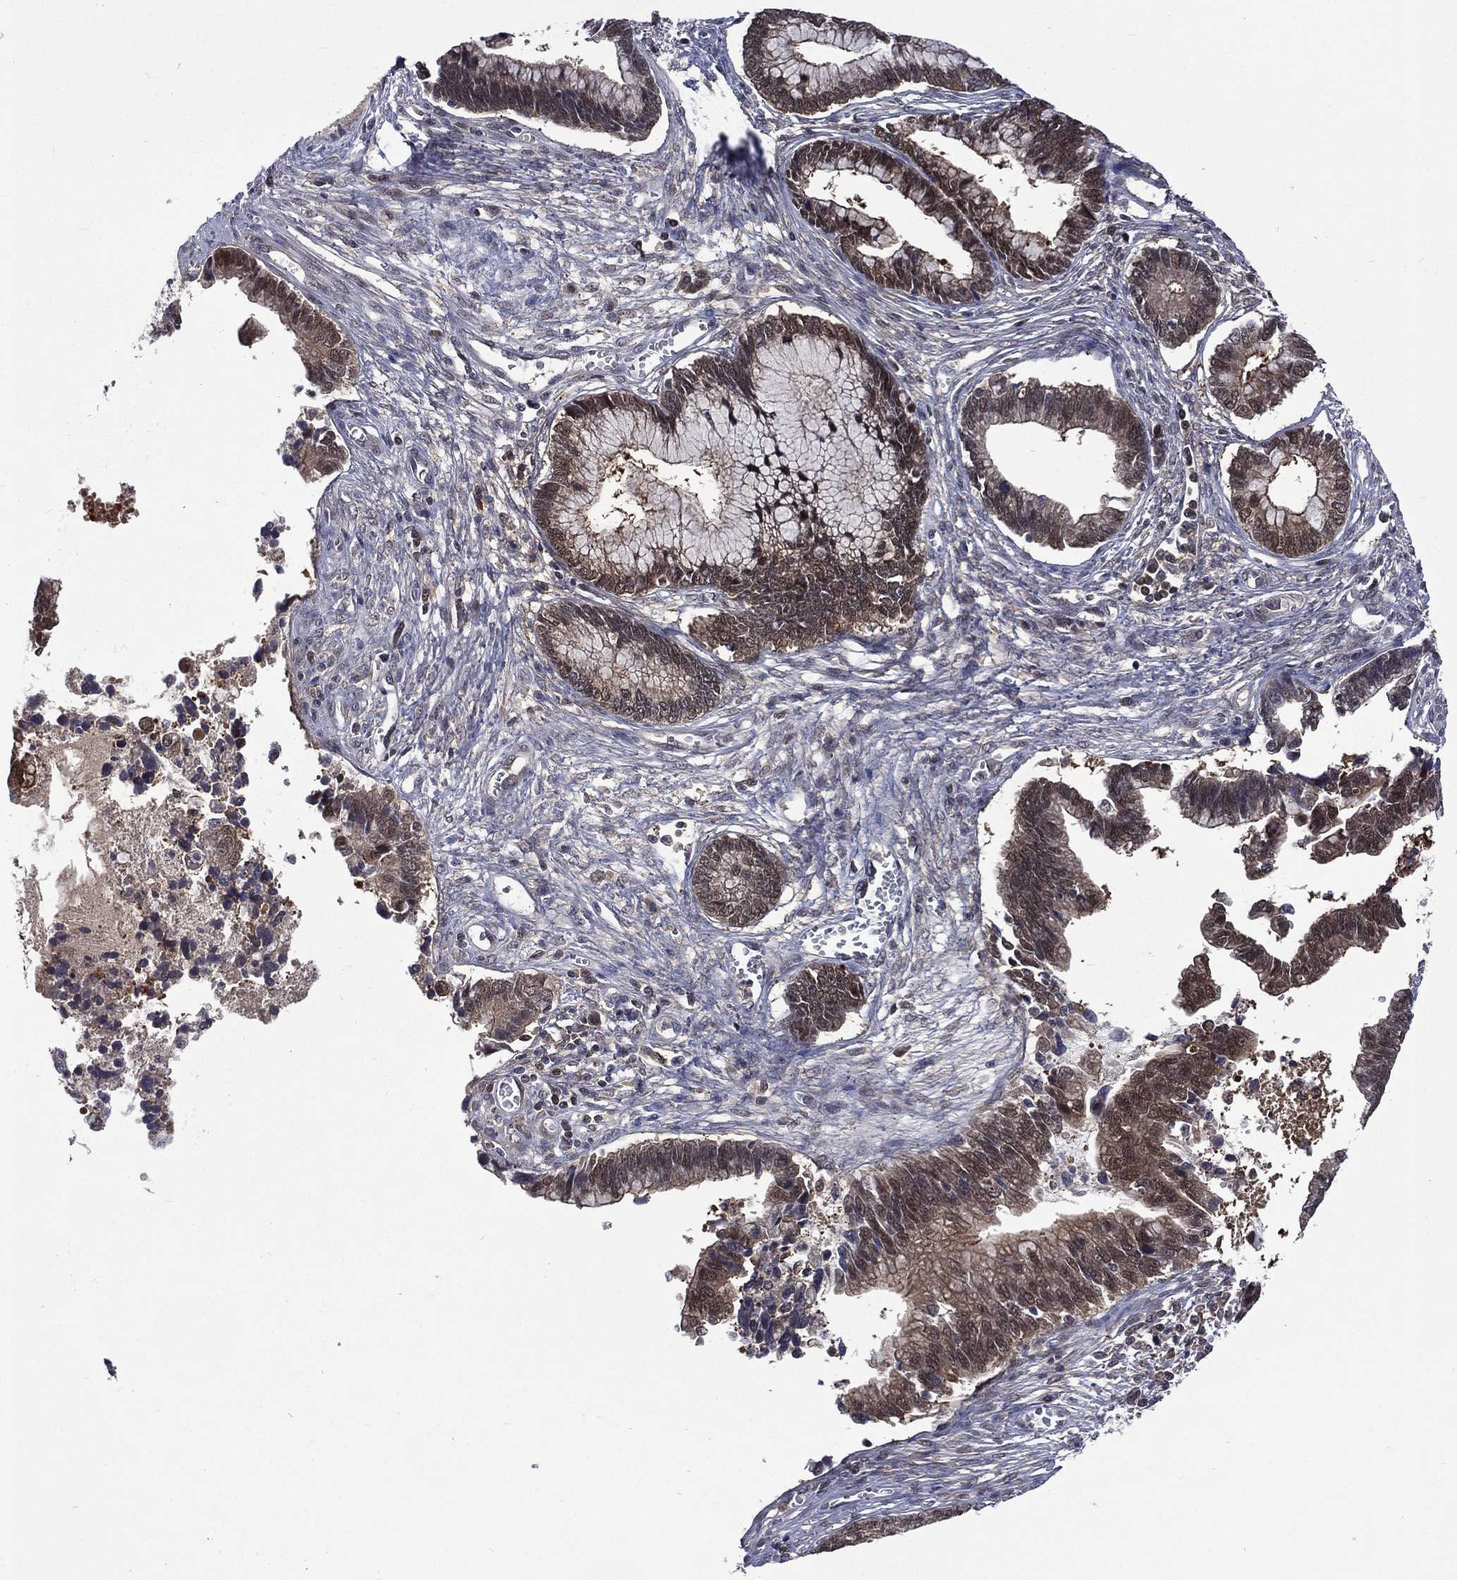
{"staining": {"intensity": "moderate", "quantity": "25%-75%", "location": "cytoplasmic/membranous,nuclear"}, "tissue": "cervical cancer", "cell_type": "Tumor cells", "image_type": "cancer", "snomed": [{"axis": "morphology", "description": "Adenocarcinoma, NOS"}, {"axis": "topography", "description": "Cervix"}], "caption": "A histopathology image of adenocarcinoma (cervical) stained for a protein displays moderate cytoplasmic/membranous and nuclear brown staining in tumor cells.", "gene": "MTAP", "patient": {"sex": "female", "age": 44}}